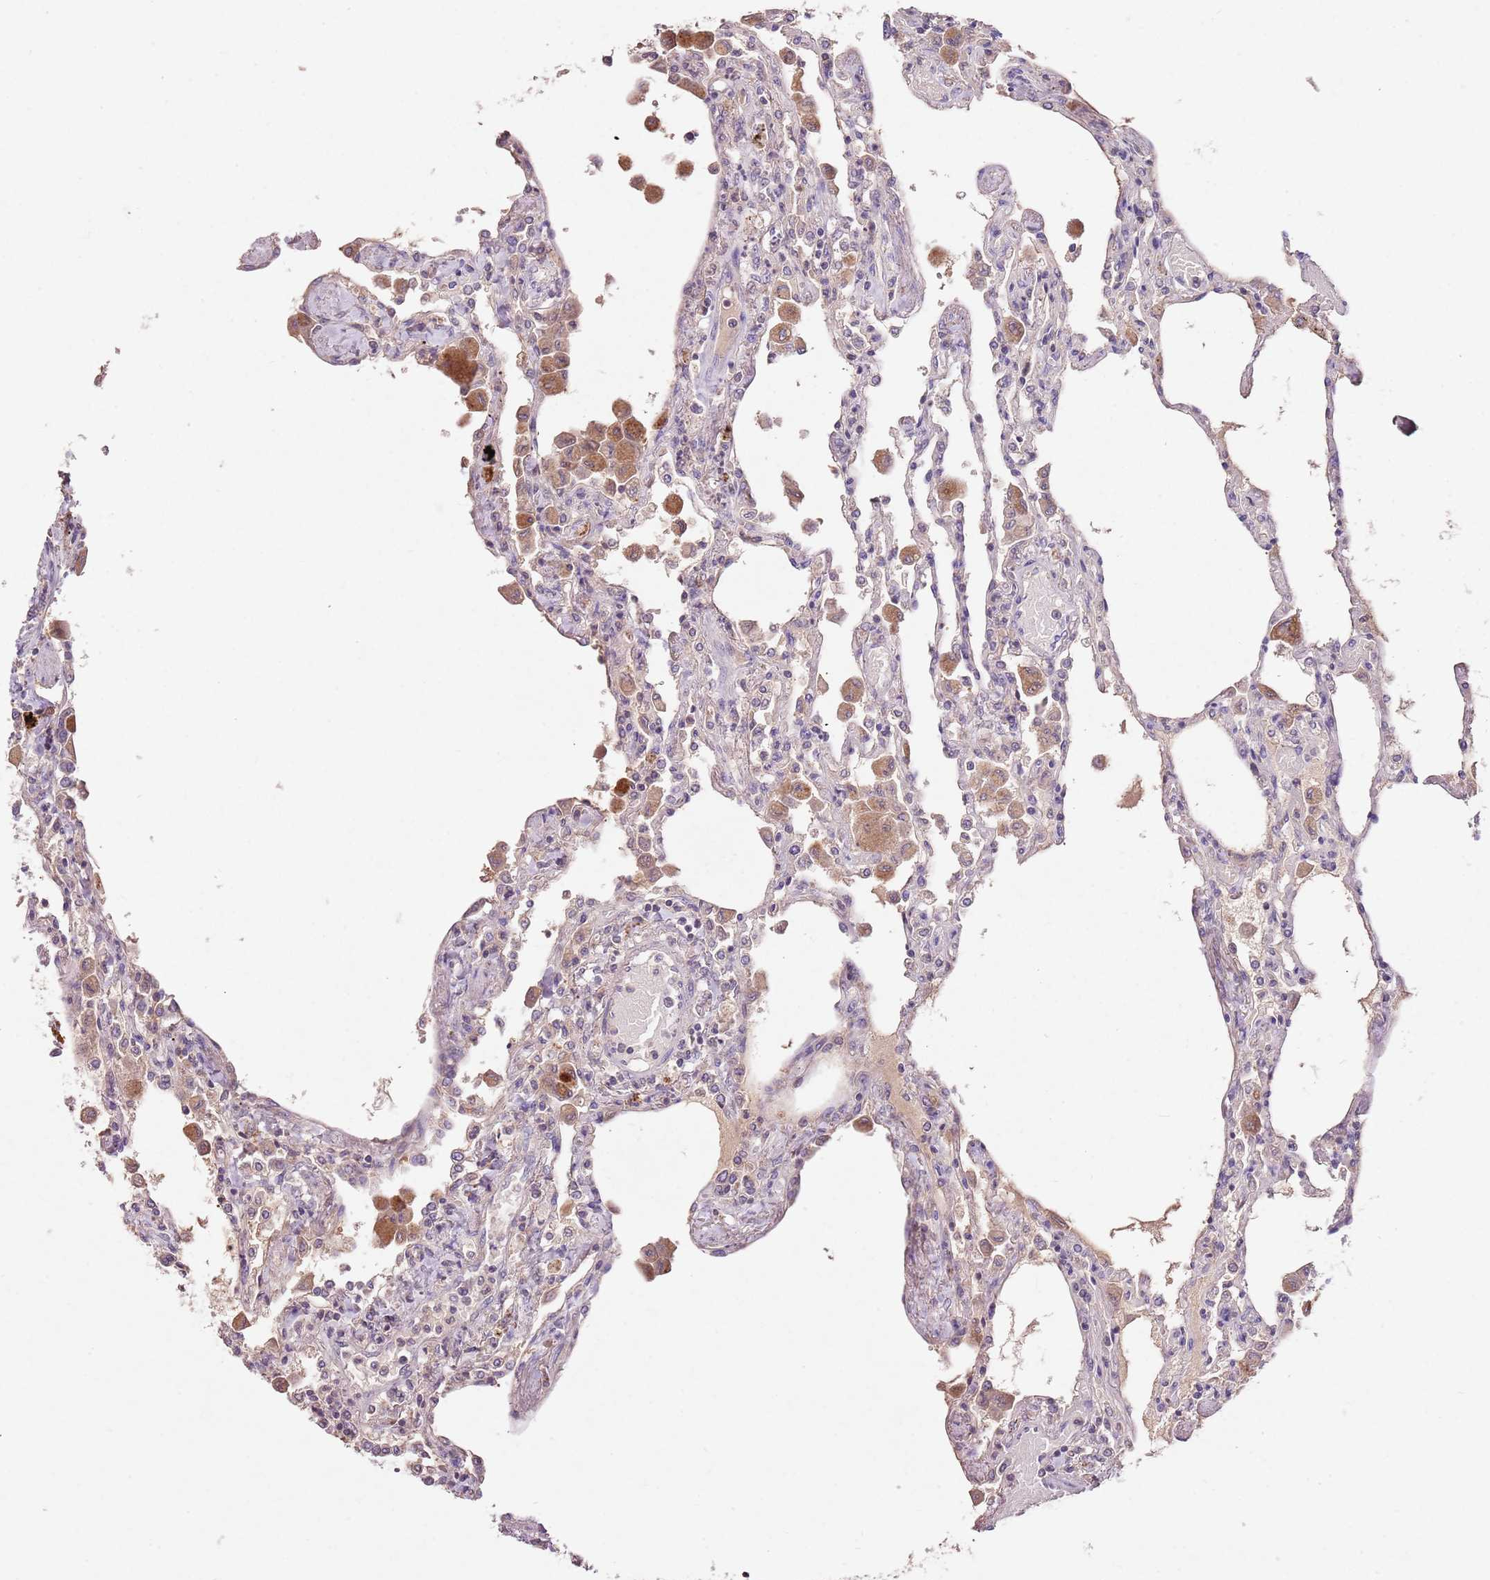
{"staining": {"intensity": "negative", "quantity": "none", "location": "none"}, "tissue": "lung", "cell_type": "Alveolar cells", "image_type": "normal", "snomed": [{"axis": "morphology", "description": "Normal tissue, NOS"}, {"axis": "topography", "description": "Bronchus"}, {"axis": "topography", "description": "Lung"}], "caption": "A high-resolution histopathology image shows IHC staining of normal lung, which shows no significant staining in alveolar cells. The staining is performed using DAB brown chromogen with nuclei counter-stained in using hematoxylin.", "gene": "NRDE2", "patient": {"sex": "female", "age": 49}}